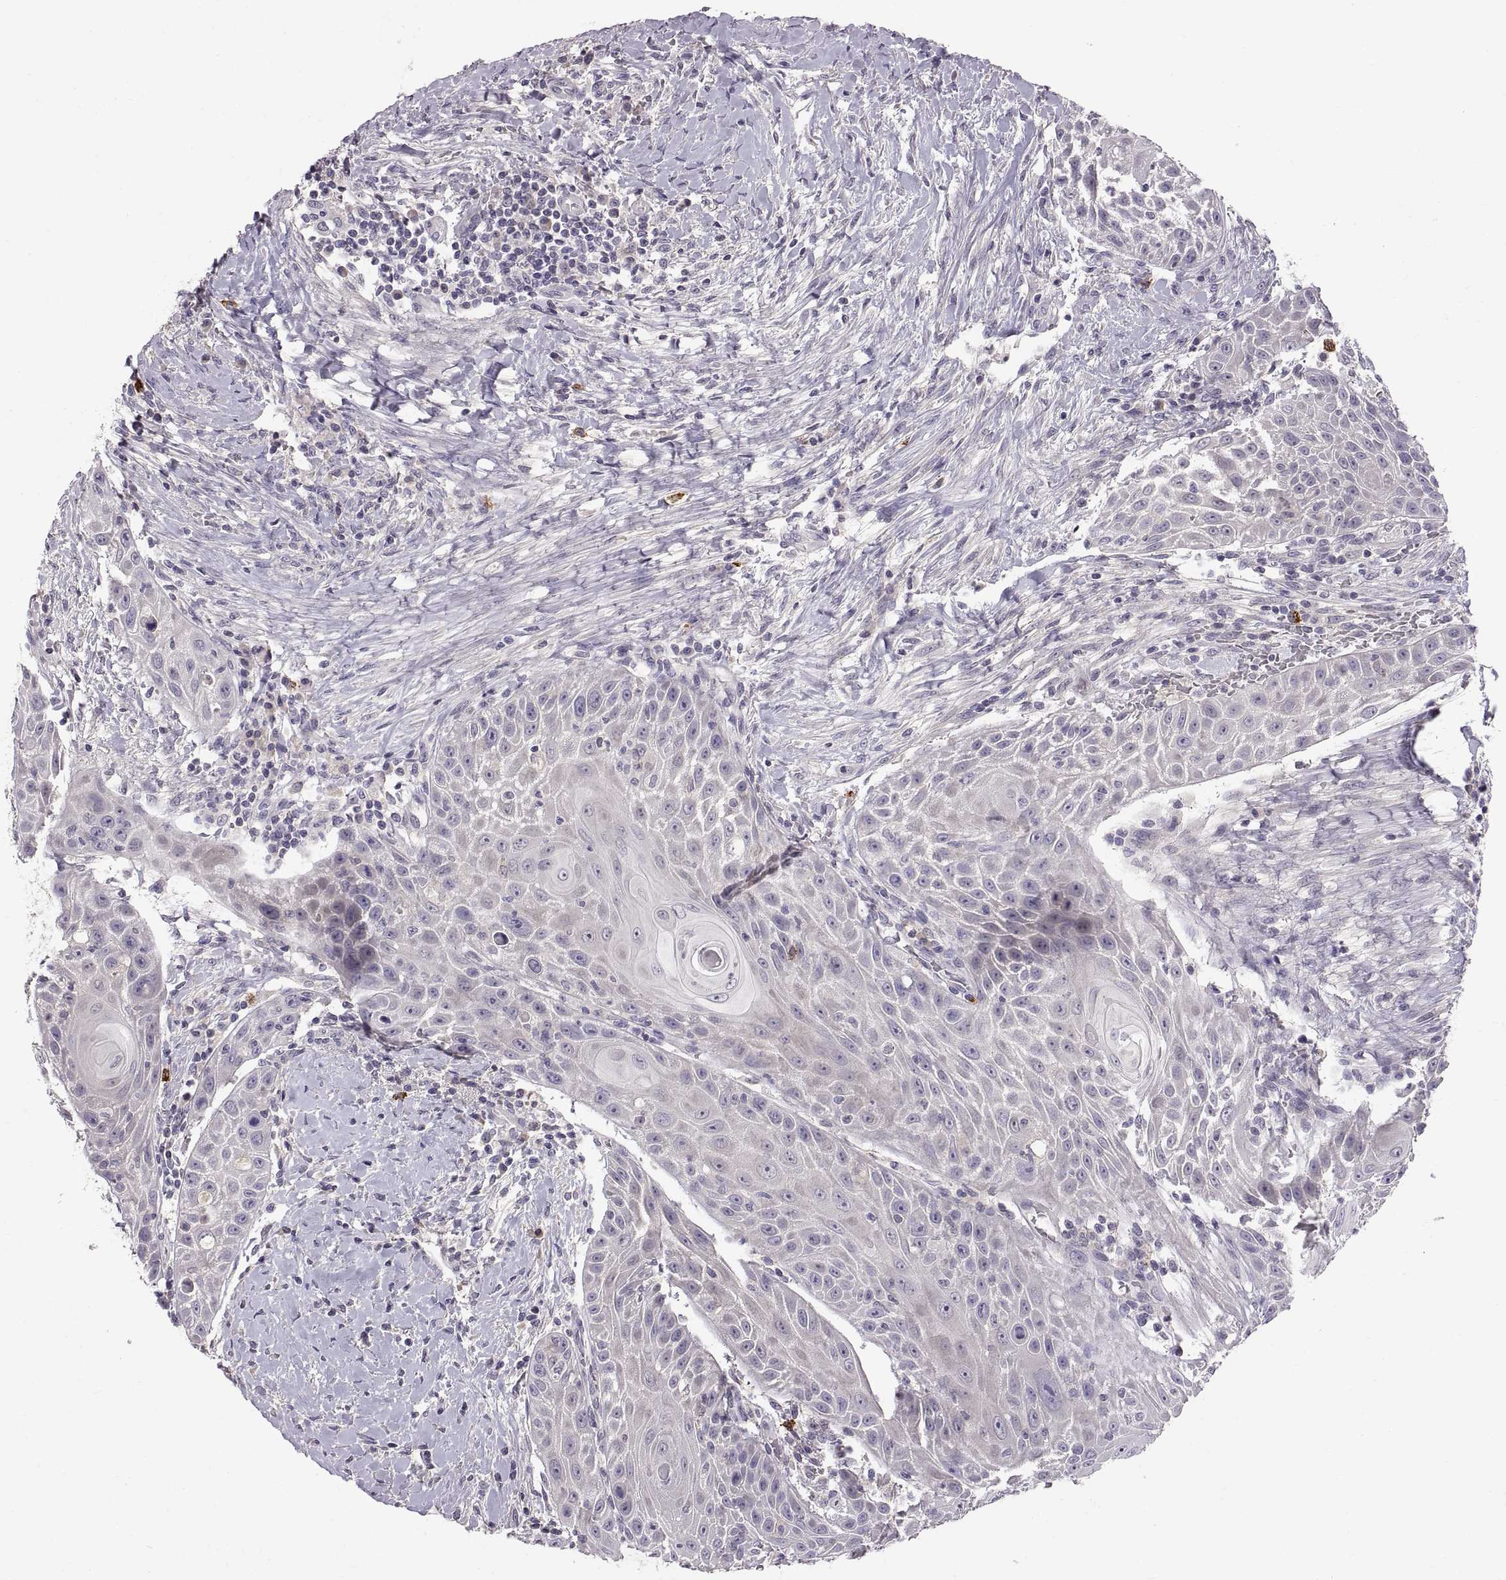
{"staining": {"intensity": "negative", "quantity": "none", "location": "none"}, "tissue": "head and neck cancer", "cell_type": "Tumor cells", "image_type": "cancer", "snomed": [{"axis": "morphology", "description": "Squamous cell carcinoma, NOS"}, {"axis": "topography", "description": "Head-Neck"}], "caption": "A histopathology image of squamous cell carcinoma (head and neck) stained for a protein demonstrates no brown staining in tumor cells.", "gene": "WFDC8", "patient": {"sex": "male", "age": 69}}